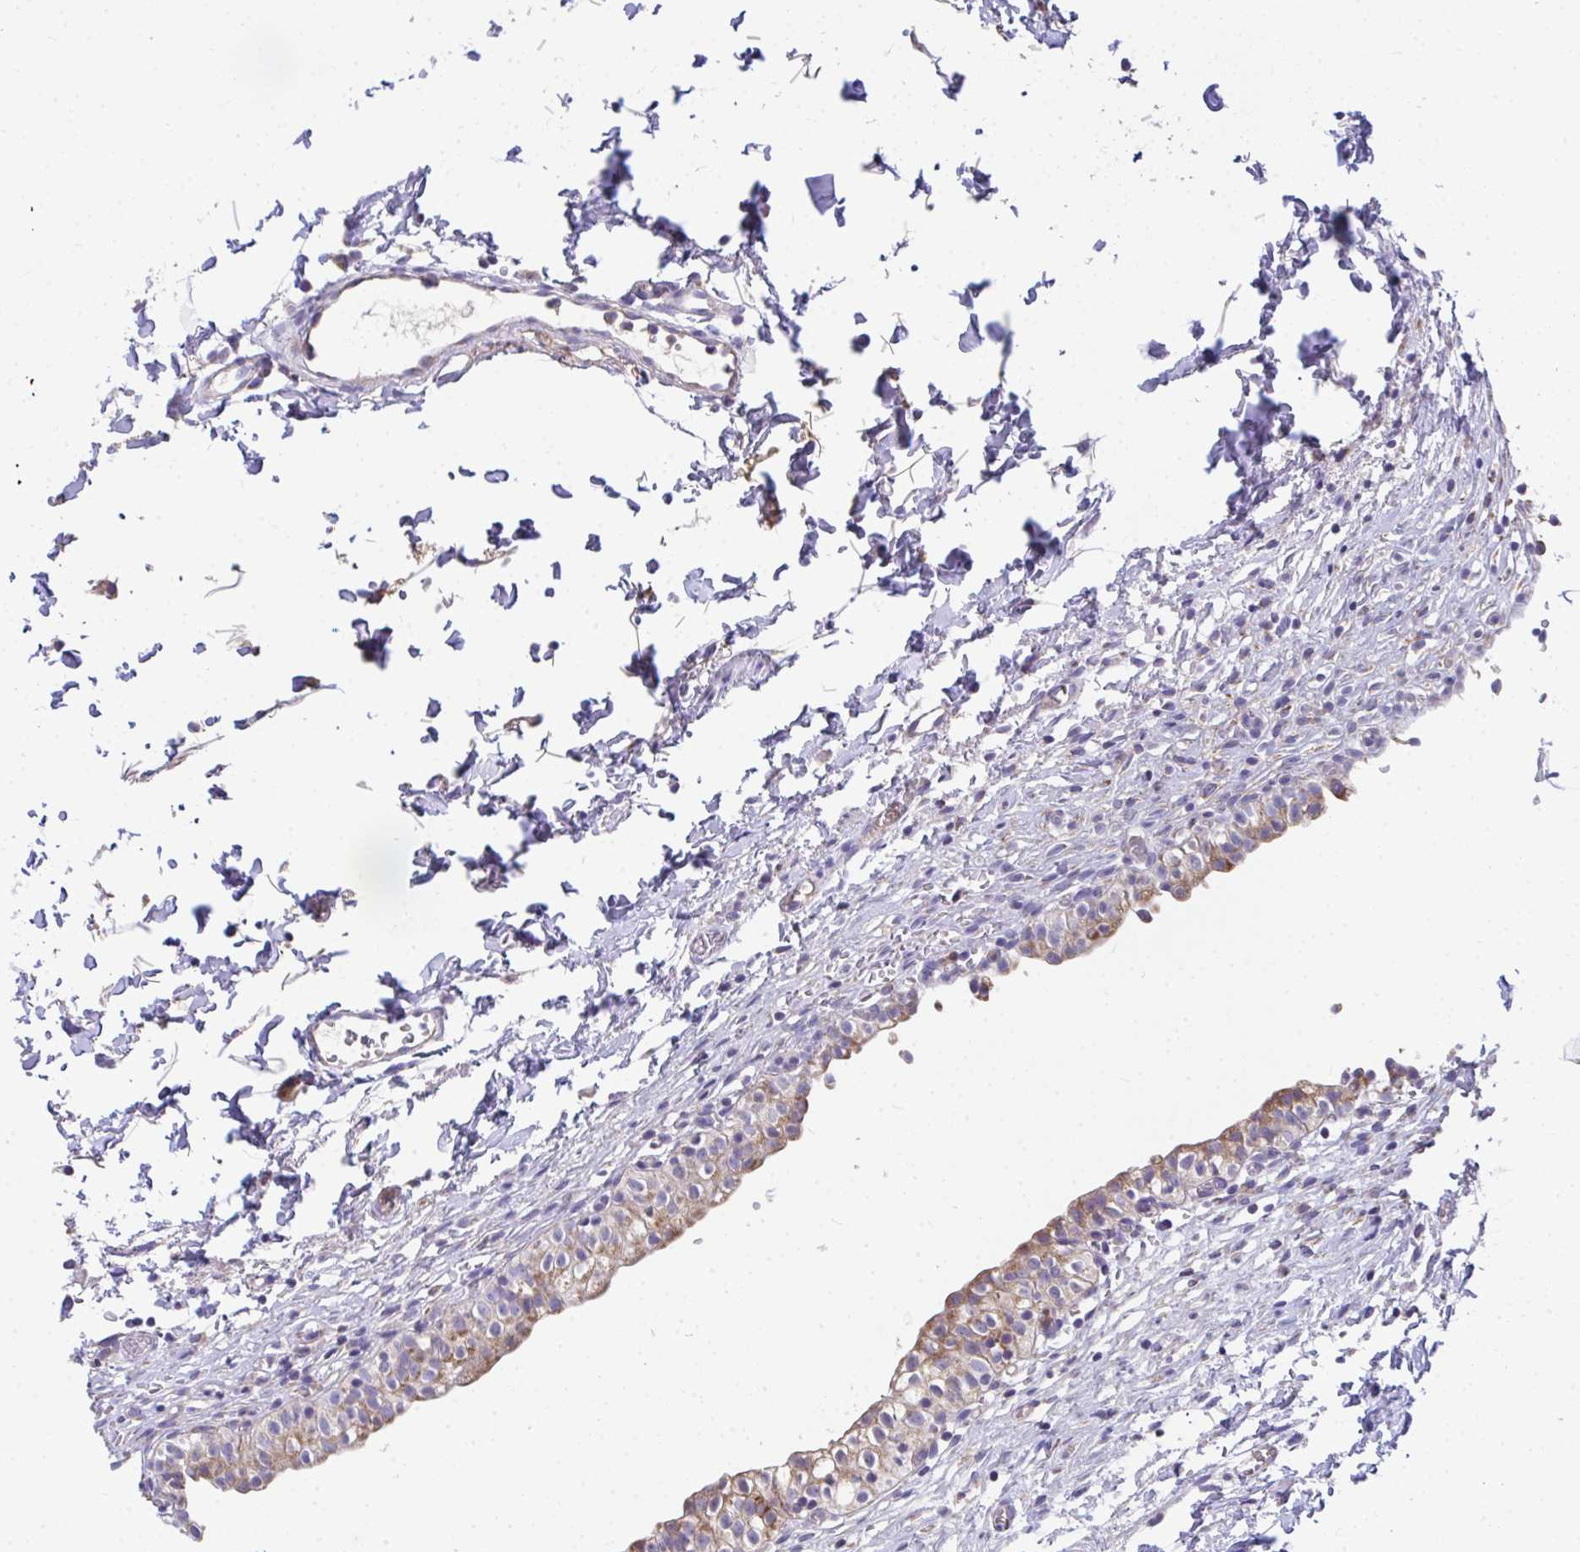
{"staining": {"intensity": "moderate", "quantity": "25%-75%", "location": "cytoplasmic/membranous"}, "tissue": "urinary bladder", "cell_type": "Urothelial cells", "image_type": "normal", "snomed": [{"axis": "morphology", "description": "Normal tissue, NOS"}, {"axis": "topography", "description": "Urinary bladder"}, {"axis": "topography", "description": "Peripheral nerve tissue"}], "caption": "This is a histology image of IHC staining of normal urinary bladder, which shows moderate expression in the cytoplasmic/membranous of urothelial cells.", "gene": "COA5", "patient": {"sex": "male", "age": 55}}